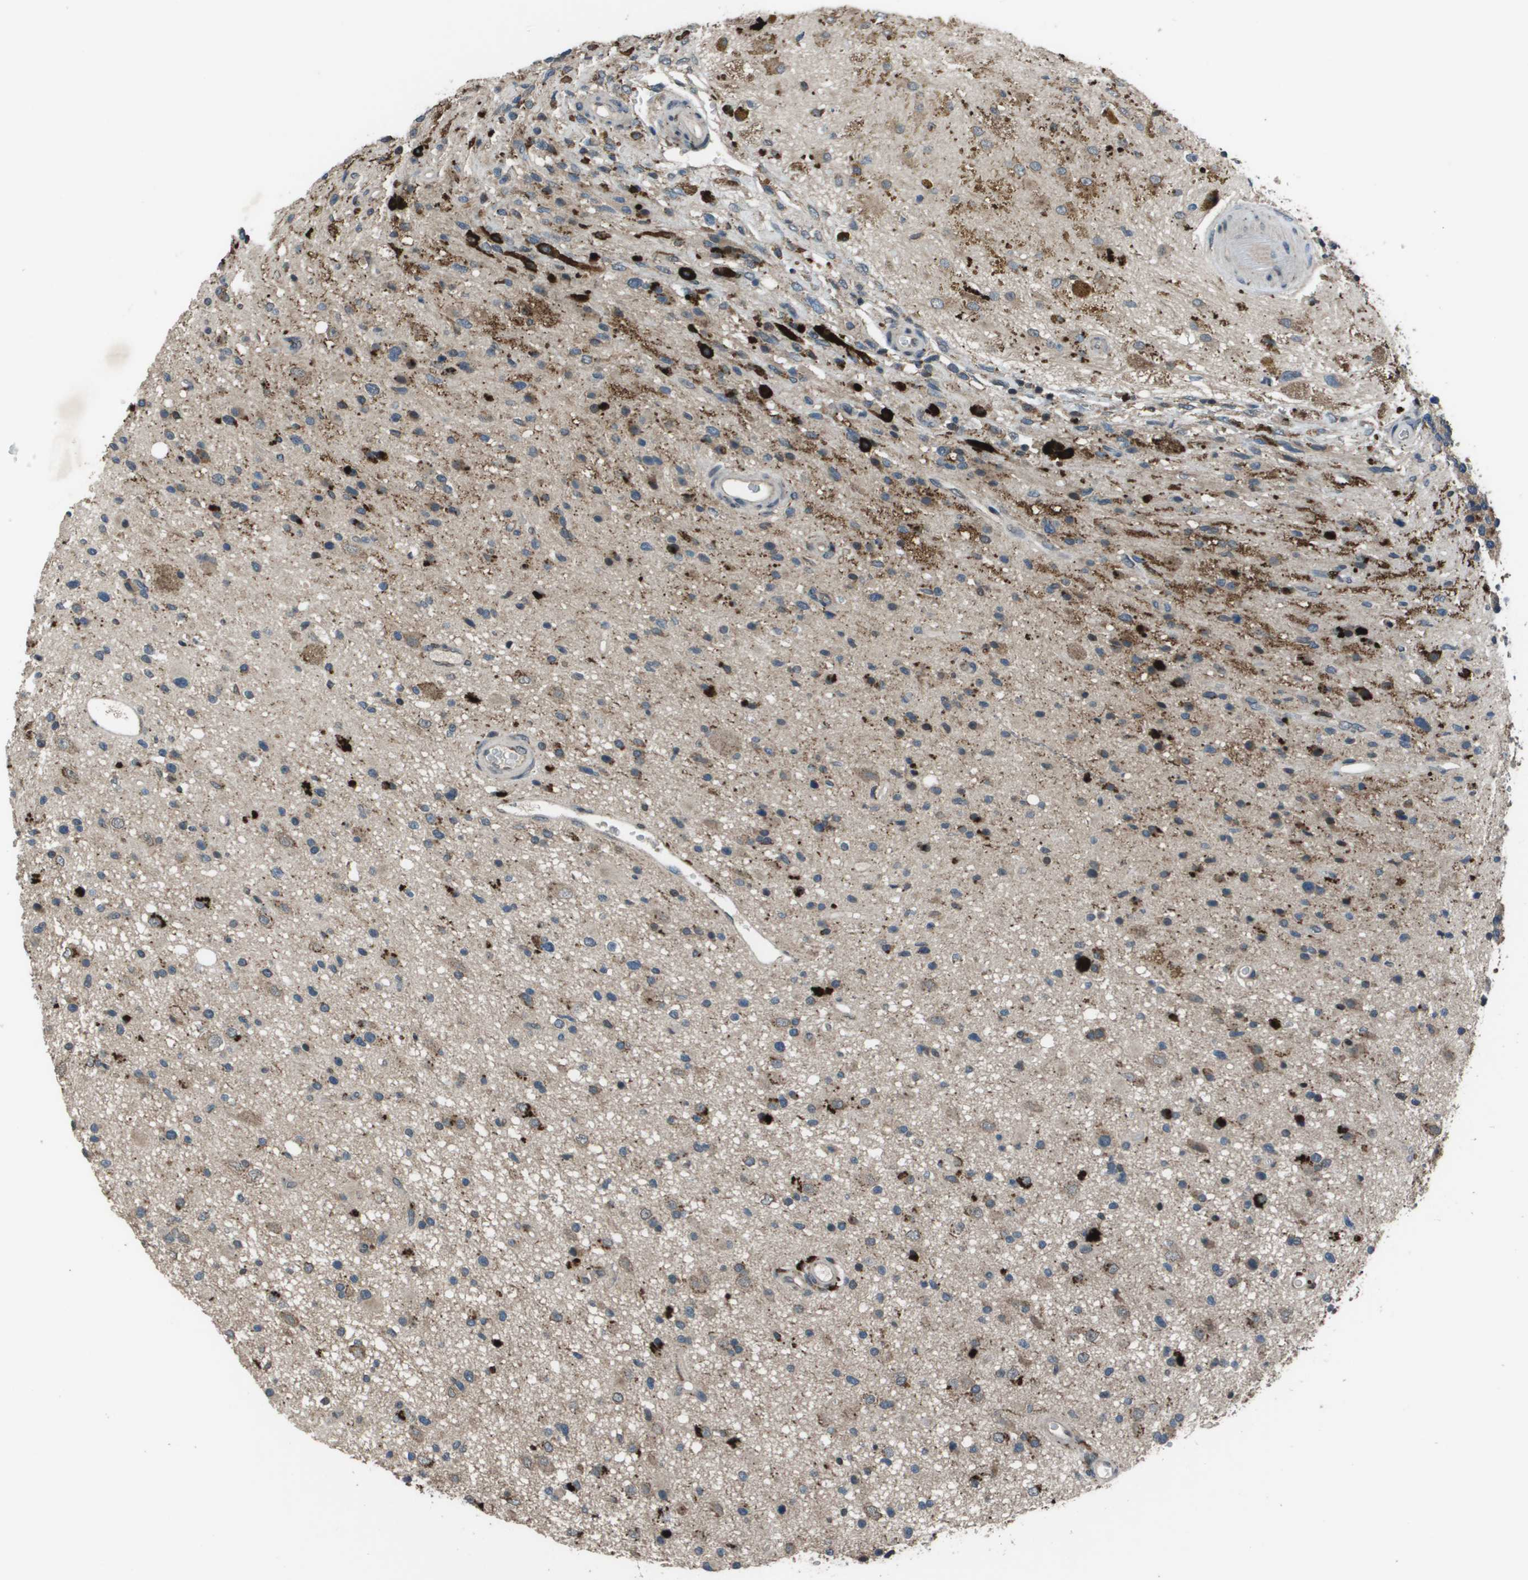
{"staining": {"intensity": "moderate", "quantity": "<25%", "location": "cytoplasmic/membranous"}, "tissue": "glioma", "cell_type": "Tumor cells", "image_type": "cancer", "snomed": [{"axis": "morphology", "description": "Glioma, malignant, High grade"}, {"axis": "topography", "description": "Brain"}], "caption": "About <25% of tumor cells in high-grade glioma (malignant) exhibit moderate cytoplasmic/membranous protein expression as visualized by brown immunohistochemical staining.", "gene": "GOSR2", "patient": {"sex": "male", "age": 33}}